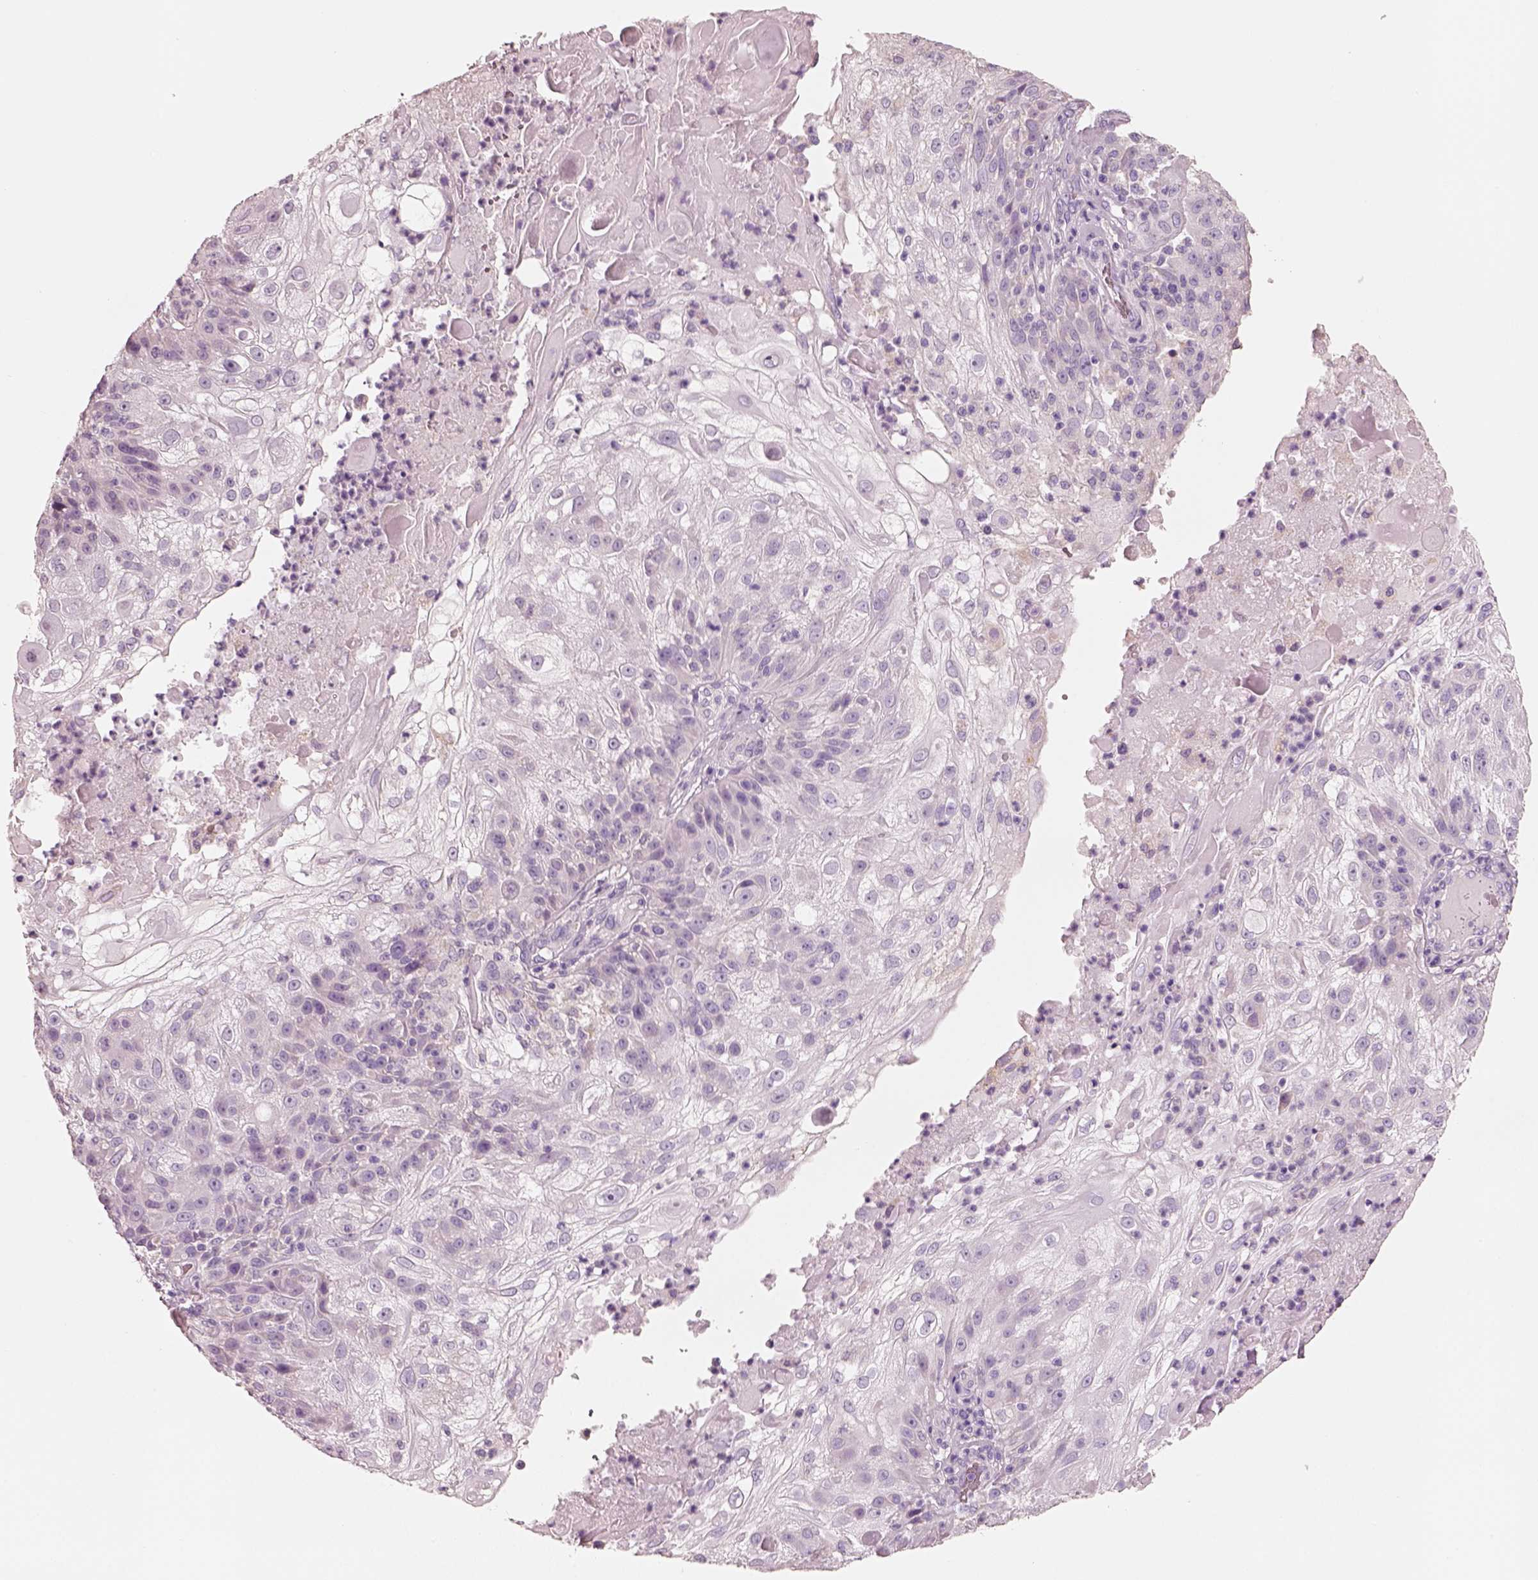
{"staining": {"intensity": "negative", "quantity": "none", "location": "none"}, "tissue": "skin cancer", "cell_type": "Tumor cells", "image_type": "cancer", "snomed": [{"axis": "morphology", "description": "Normal tissue, NOS"}, {"axis": "morphology", "description": "Squamous cell carcinoma, NOS"}, {"axis": "topography", "description": "Skin"}], "caption": "Immunohistochemistry of human skin cancer (squamous cell carcinoma) displays no expression in tumor cells. (DAB (3,3'-diaminobenzidine) IHC visualized using brightfield microscopy, high magnification).", "gene": "PNOC", "patient": {"sex": "female", "age": 83}}